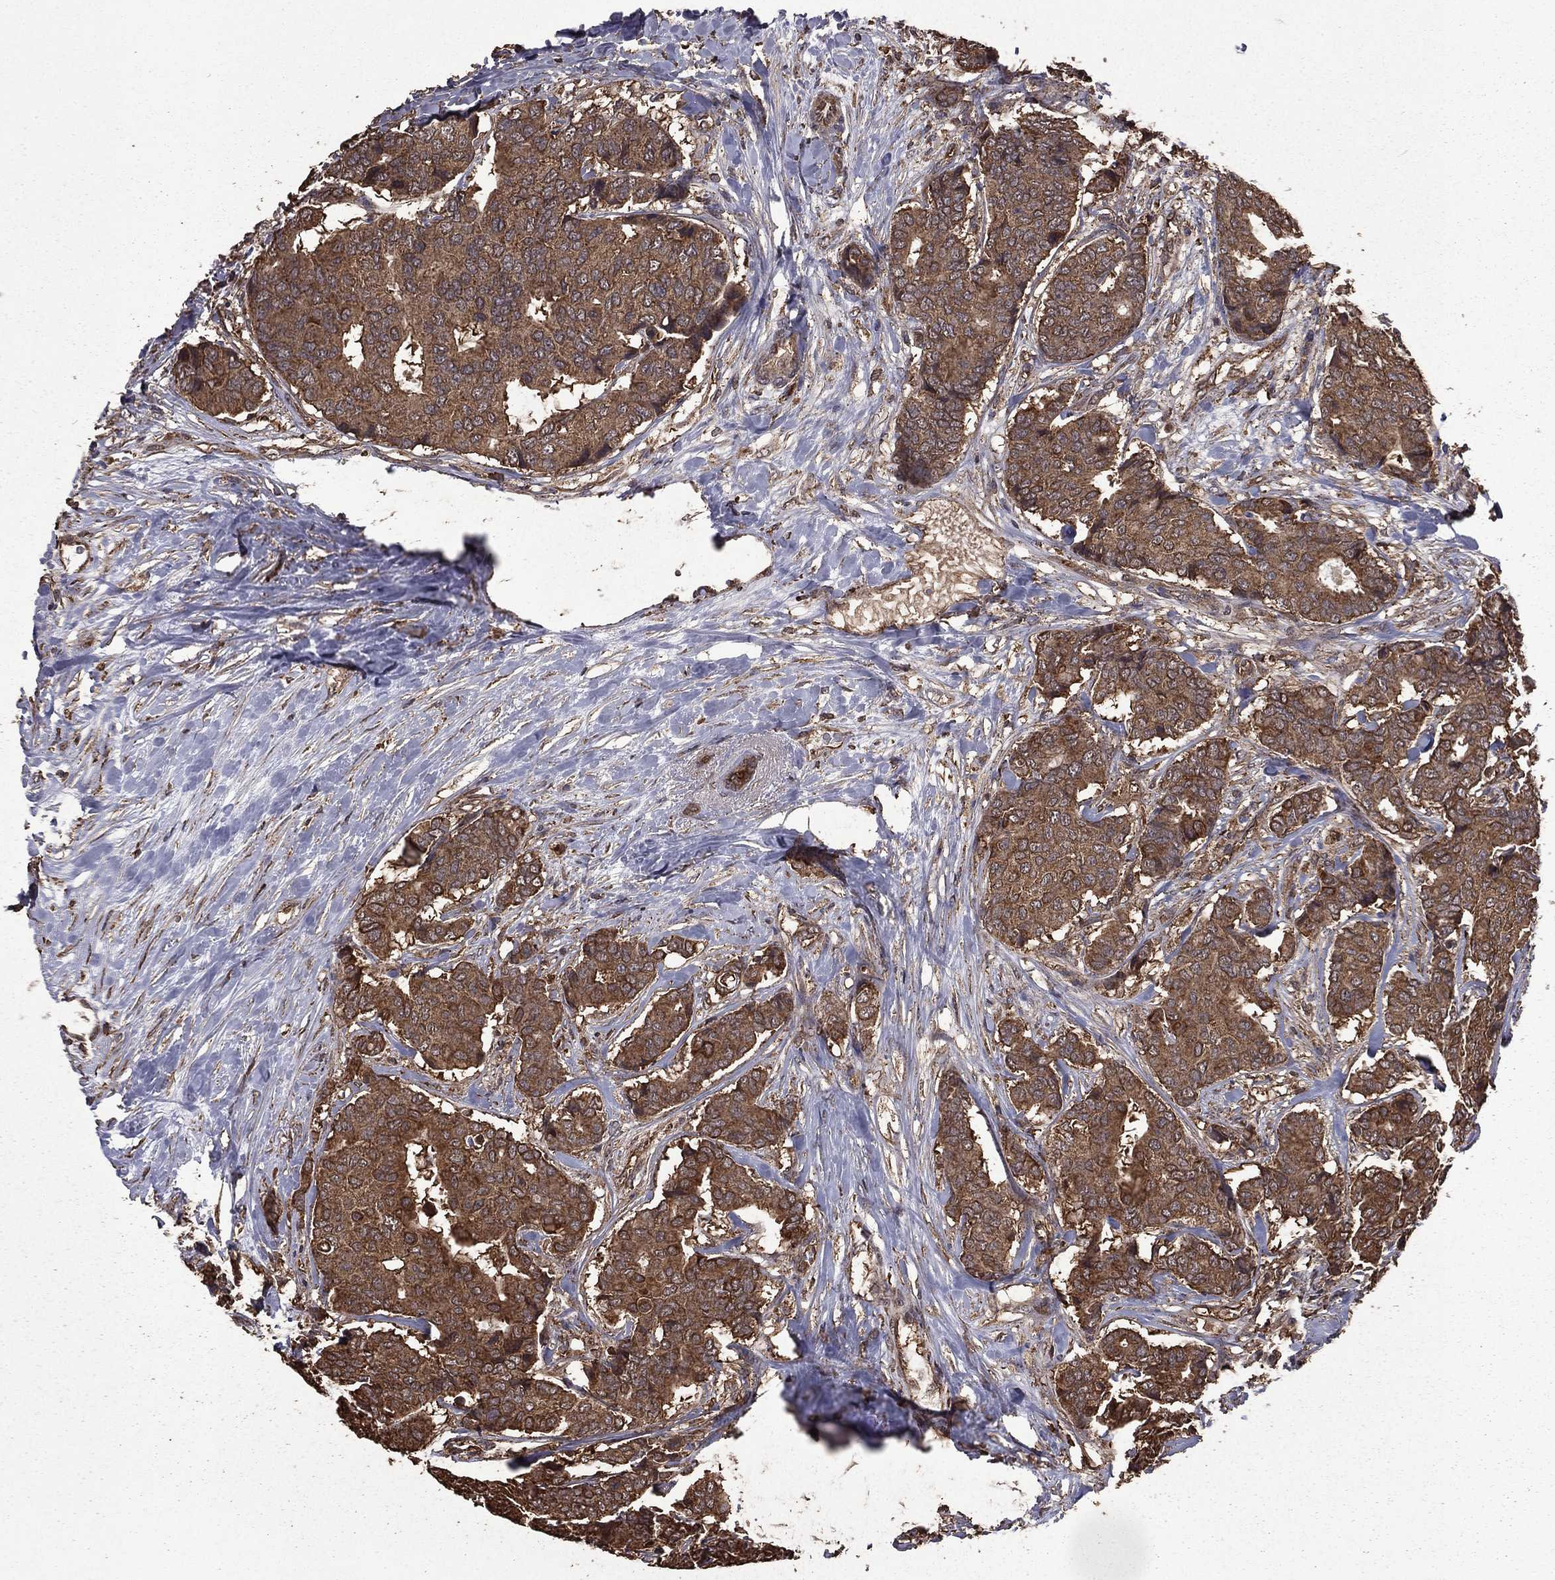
{"staining": {"intensity": "moderate", "quantity": ">75%", "location": "cytoplasmic/membranous"}, "tissue": "breast cancer", "cell_type": "Tumor cells", "image_type": "cancer", "snomed": [{"axis": "morphology", "description": "Duct carcinoma"}, {"axis": "topography", "description": "Breast"}], "caption": "Breast cancer stained with immunohistochemistry (IHC) shows moderate cytoplasmic/membranous positivity in approximately >75% of tumor cells.", "gene": "BIRC6", "patient": {"sex": "female", "age": 75}}